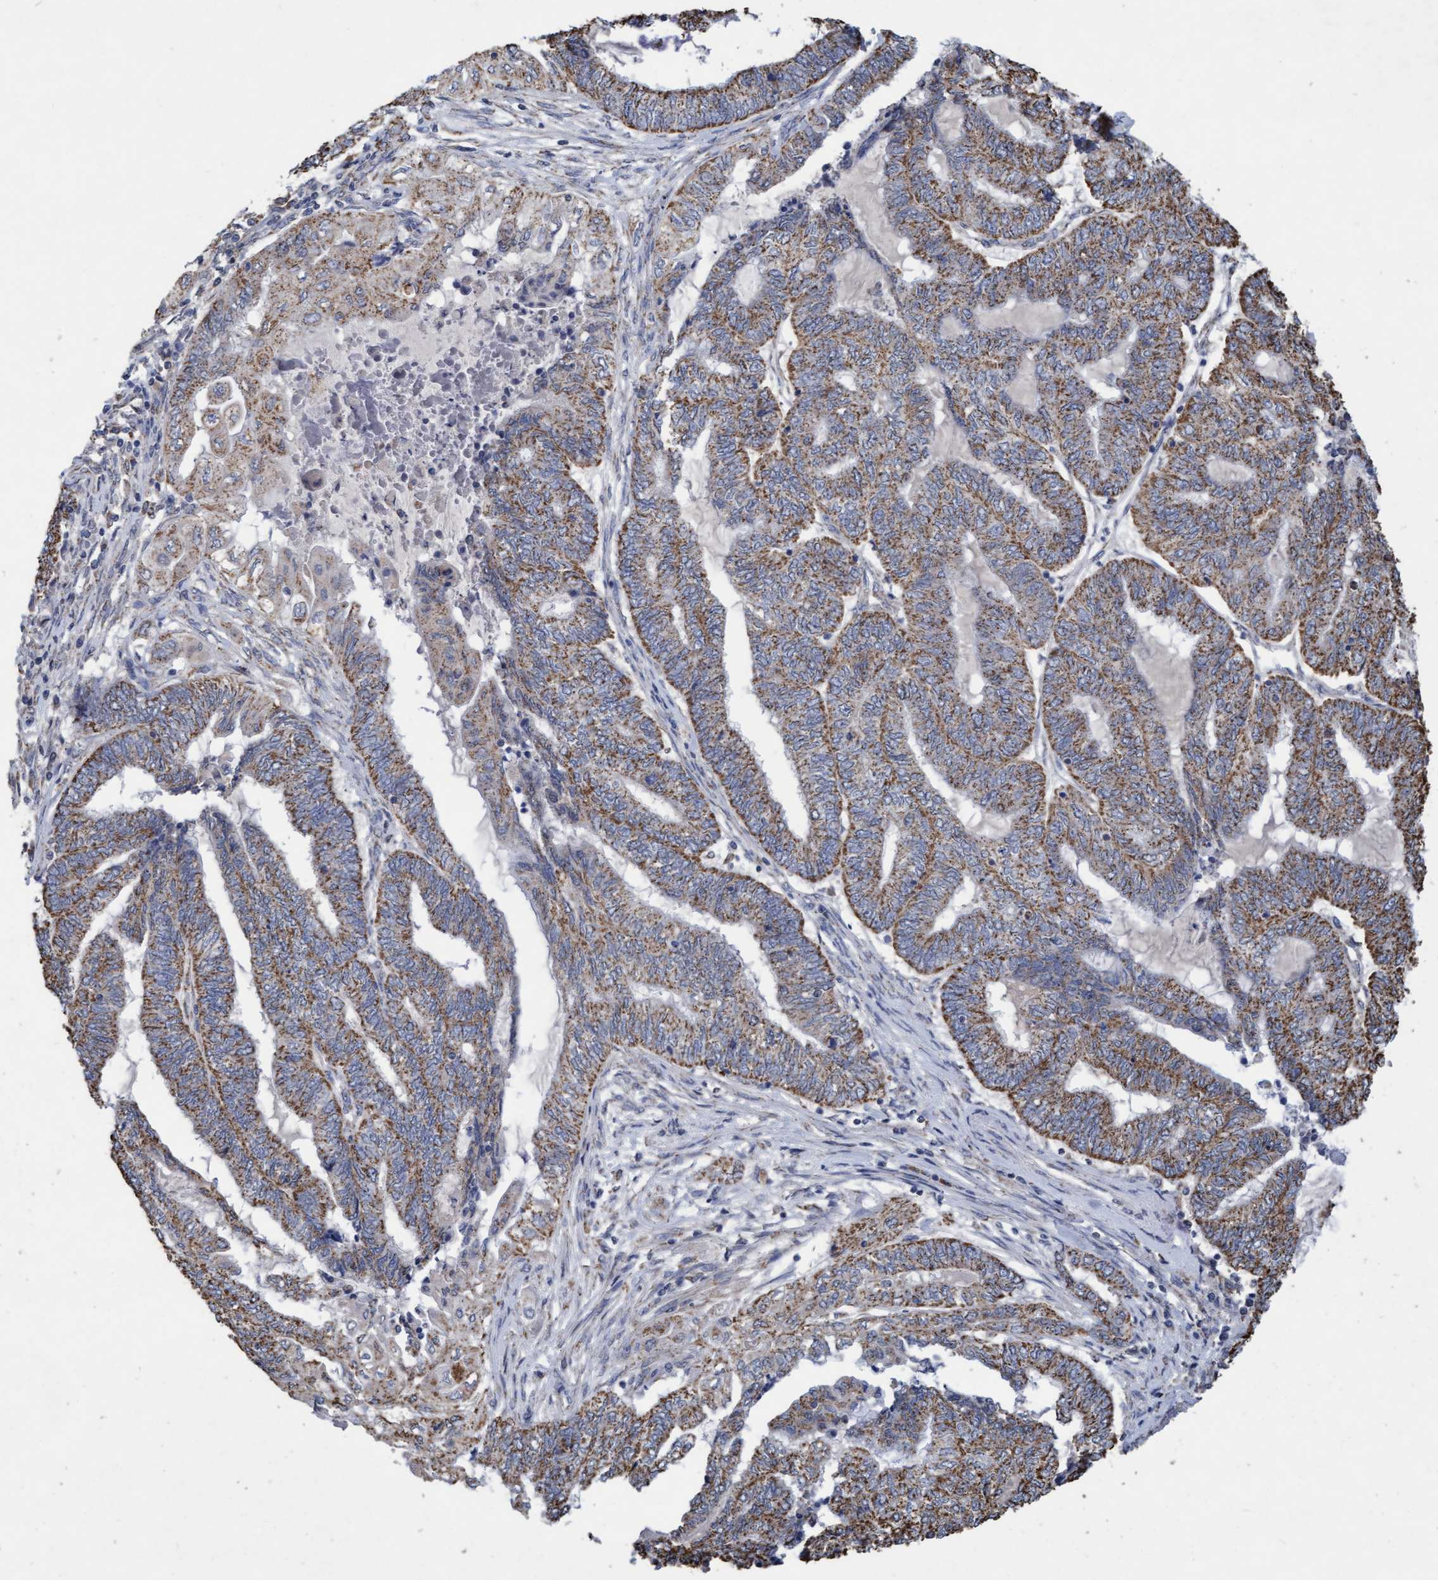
{"staining": {"intensity": "moderate", "quantity": ">75%", "location": "cytoplasmic/membranous"}, "tissue": "endometrial cancer", "cell_type": "Tumor cells", "image_type": "cancer", "snomed": [{"axis": "morphology", "description": "Adenocarcinoma, NOS"}, {"axis": "topography", "description": "Uterus"}, {"axis": "topography", "description": "Endometrium"}], "caption": "The photomicrograph exhibits a brown stain indicating the presence of a protein in the cytoplasmic/membranous of tumor cells in endometrial cancer (adenocarcinoma). (DAB (3,3'-diaminobenzidine) IHC with brightfield microscopy, high magnification).", "gene": "VSIG8", "patient": {"sex": "female", "age": 70}}